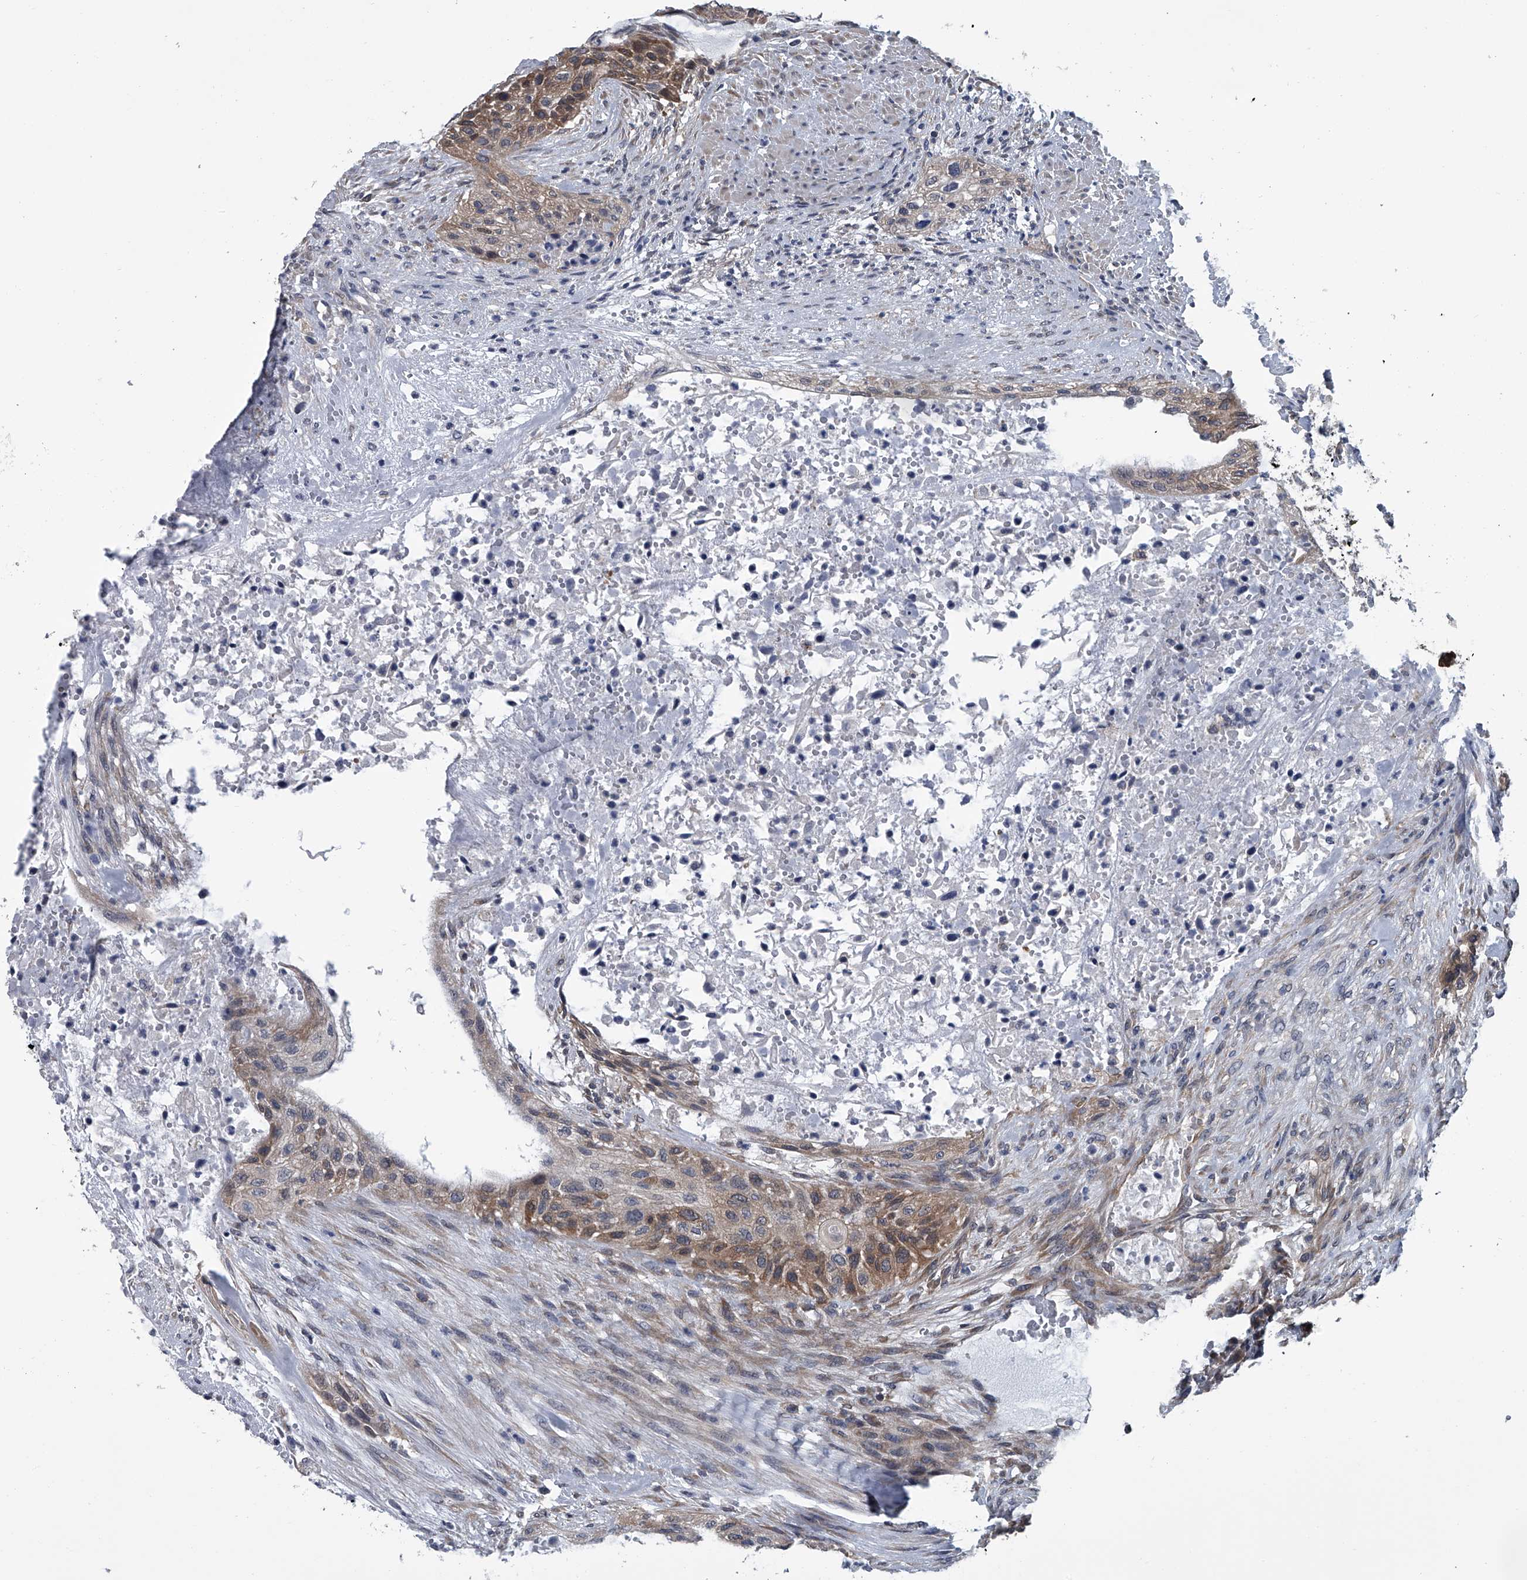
{"staining": {"intensity": "moderate", "quantity": ">75%", "location": "cytoplasmic/membranous"}, "tissue": "urothelial cancer", "cell_type": "Tumor cells", "image_type": "cancer", "snomed": [{"axis": "morphology", "description": "Urothelial carcinoma, High grade"}, {"axis": "topography", "description": "Urinary bladder"}], "caption": "Protein staining of high-grade urothelial carcinoma tissue shows moderate cytoplasmic/membranous expression in approximately >75% of tumor cells.", "gene": "PPP2R5D", "patient": {"sex": "male", "age": 35}}